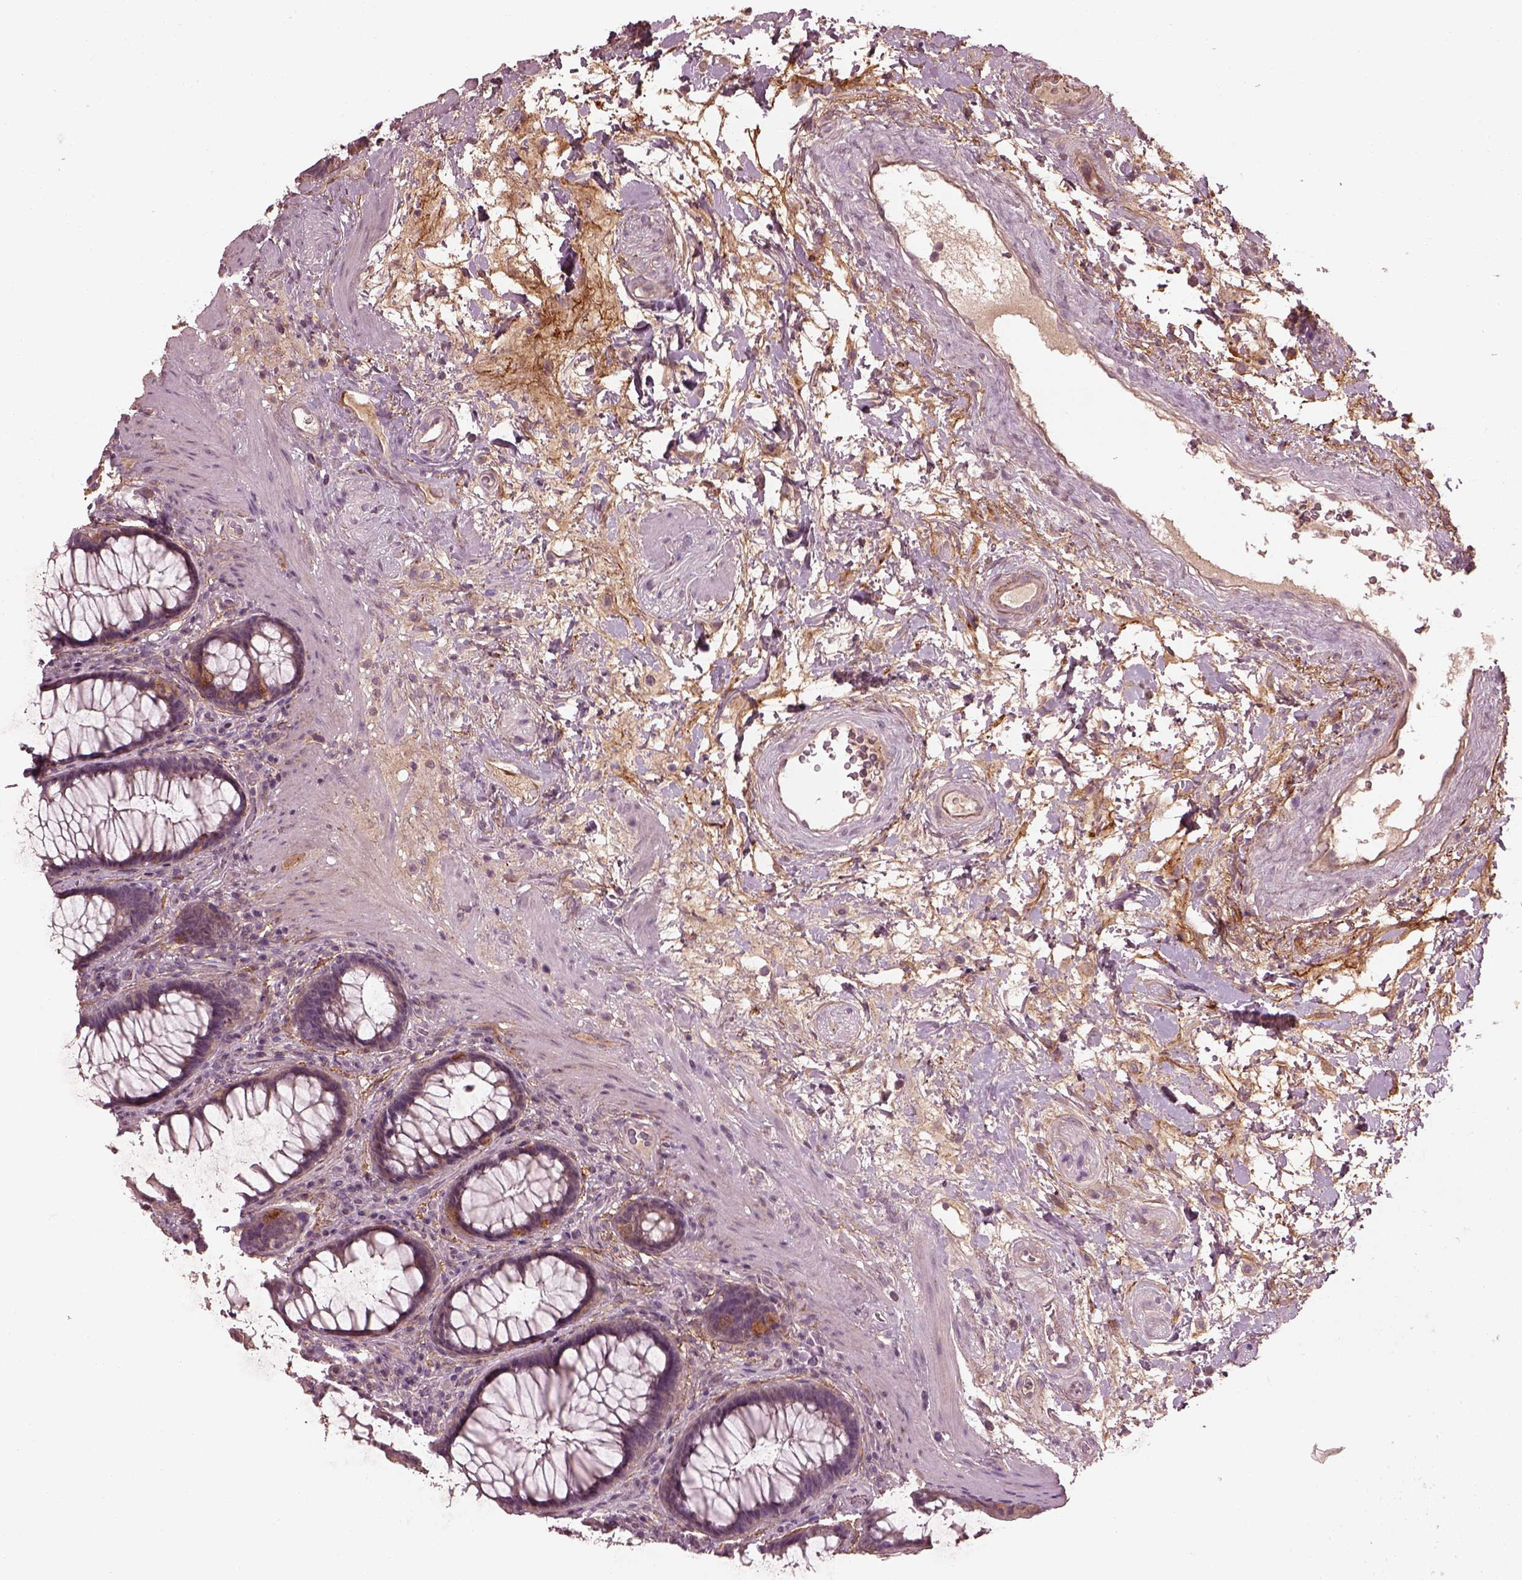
{"staining": {"intensity": "weak", "quantity": "<25%", "location": "cytoplasmic/membranous"}, "tissue": "rectum", "cell_type": "Glandular cells", "image_type": "normal", "snomed": [{"axis": "morphology", "description": "Normal tissue, NOS"}, {"axis": "topography", "description": "Rectum"}], "caption": "Protein analysis of normal rectum exhibits no significant expression in glandular cells.", "gene": "EFEMP1", "patient": {"sex": "male", "age": 72}}